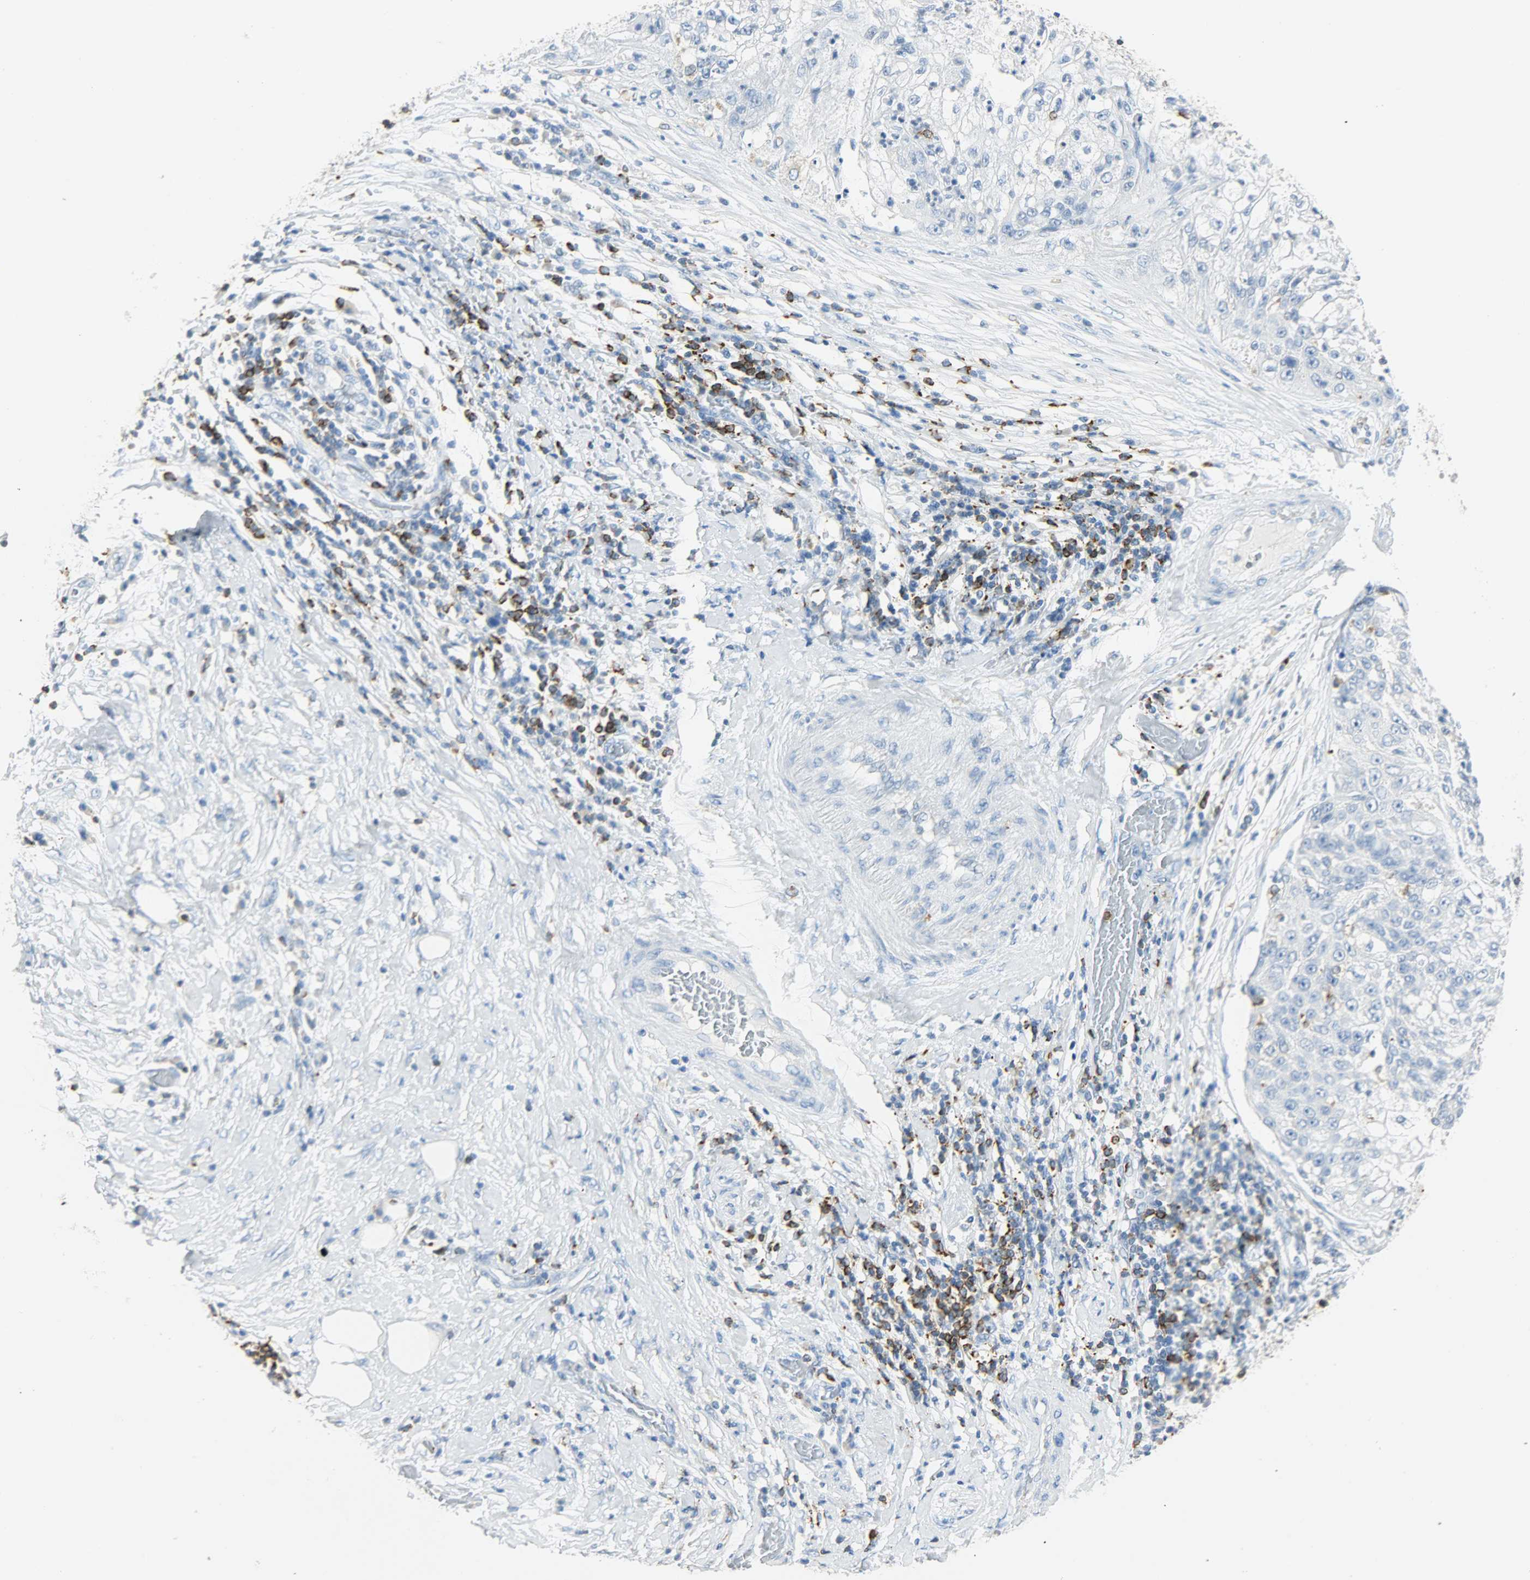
{"staining": {"intensity": "negative", "quantity": "none", "location": "none"}, "tissue": "lung cancer", "cell_type": "Tumor cells", "image_type": "cancer", "snomed": [{"axis": "morphology", "description": "Inflammation, NOS"}, {"axis": "morphology", "description": "Squamous cell carcinoma, NOS"}, {"axis": "topography", "description": "Lymph node"}, {"axis": "topography", "description": "Soft tissue"}, {"axis": "topography", "description": "Lung"}], "caption": "Immunohistochemistry micrograph of neoplastic tissue: human lung cancer (squamous cell carcinoma) stained with DAB (3,3'-diaminobenzidine) displays no significant protein positivity in tumor cells.", "gene": "PTPN6", "patient": {"sex": "male", "age": 66}}